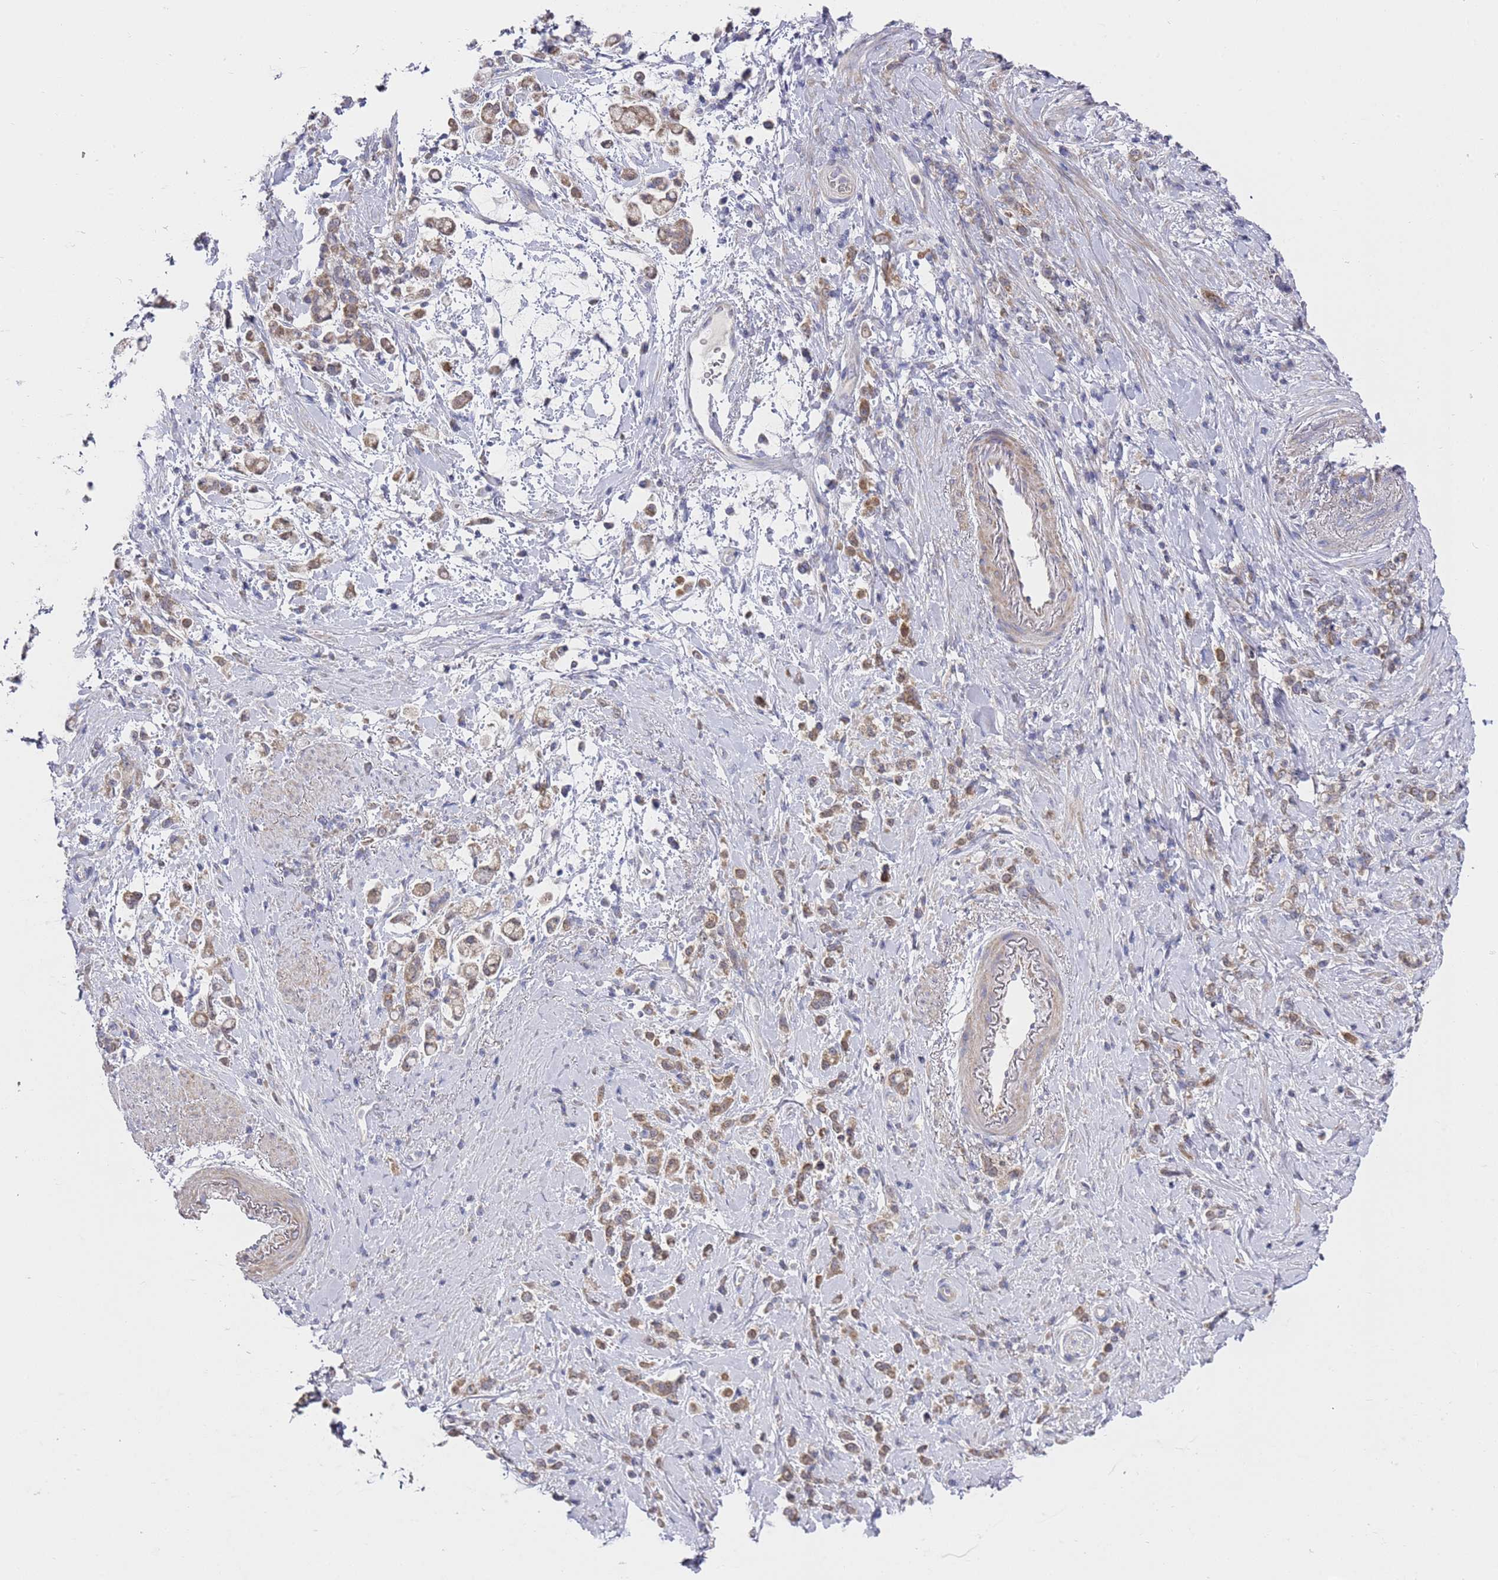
{"staining": {"intensity": "moderate", "quantity": ">75%", "location": "cytoplasmic/membranous"}, "tissue": "stomach cancer", "cell_type": "Tumor cells", "image_type": "cancer", "snomed": [{"axis": "morphology", "description": "Adenocarcinoma, NOS"}, {"axis": "topography", "description": "Stomach"}], "caption": "The micrograph shows a brown stain indicating the presence of a protein in the cytoplasmic/membranous of tumor cells in adenocarcinoma (stomach).", "gene": "SCAPER", "patient": {"sex": "female", "age": 60}}